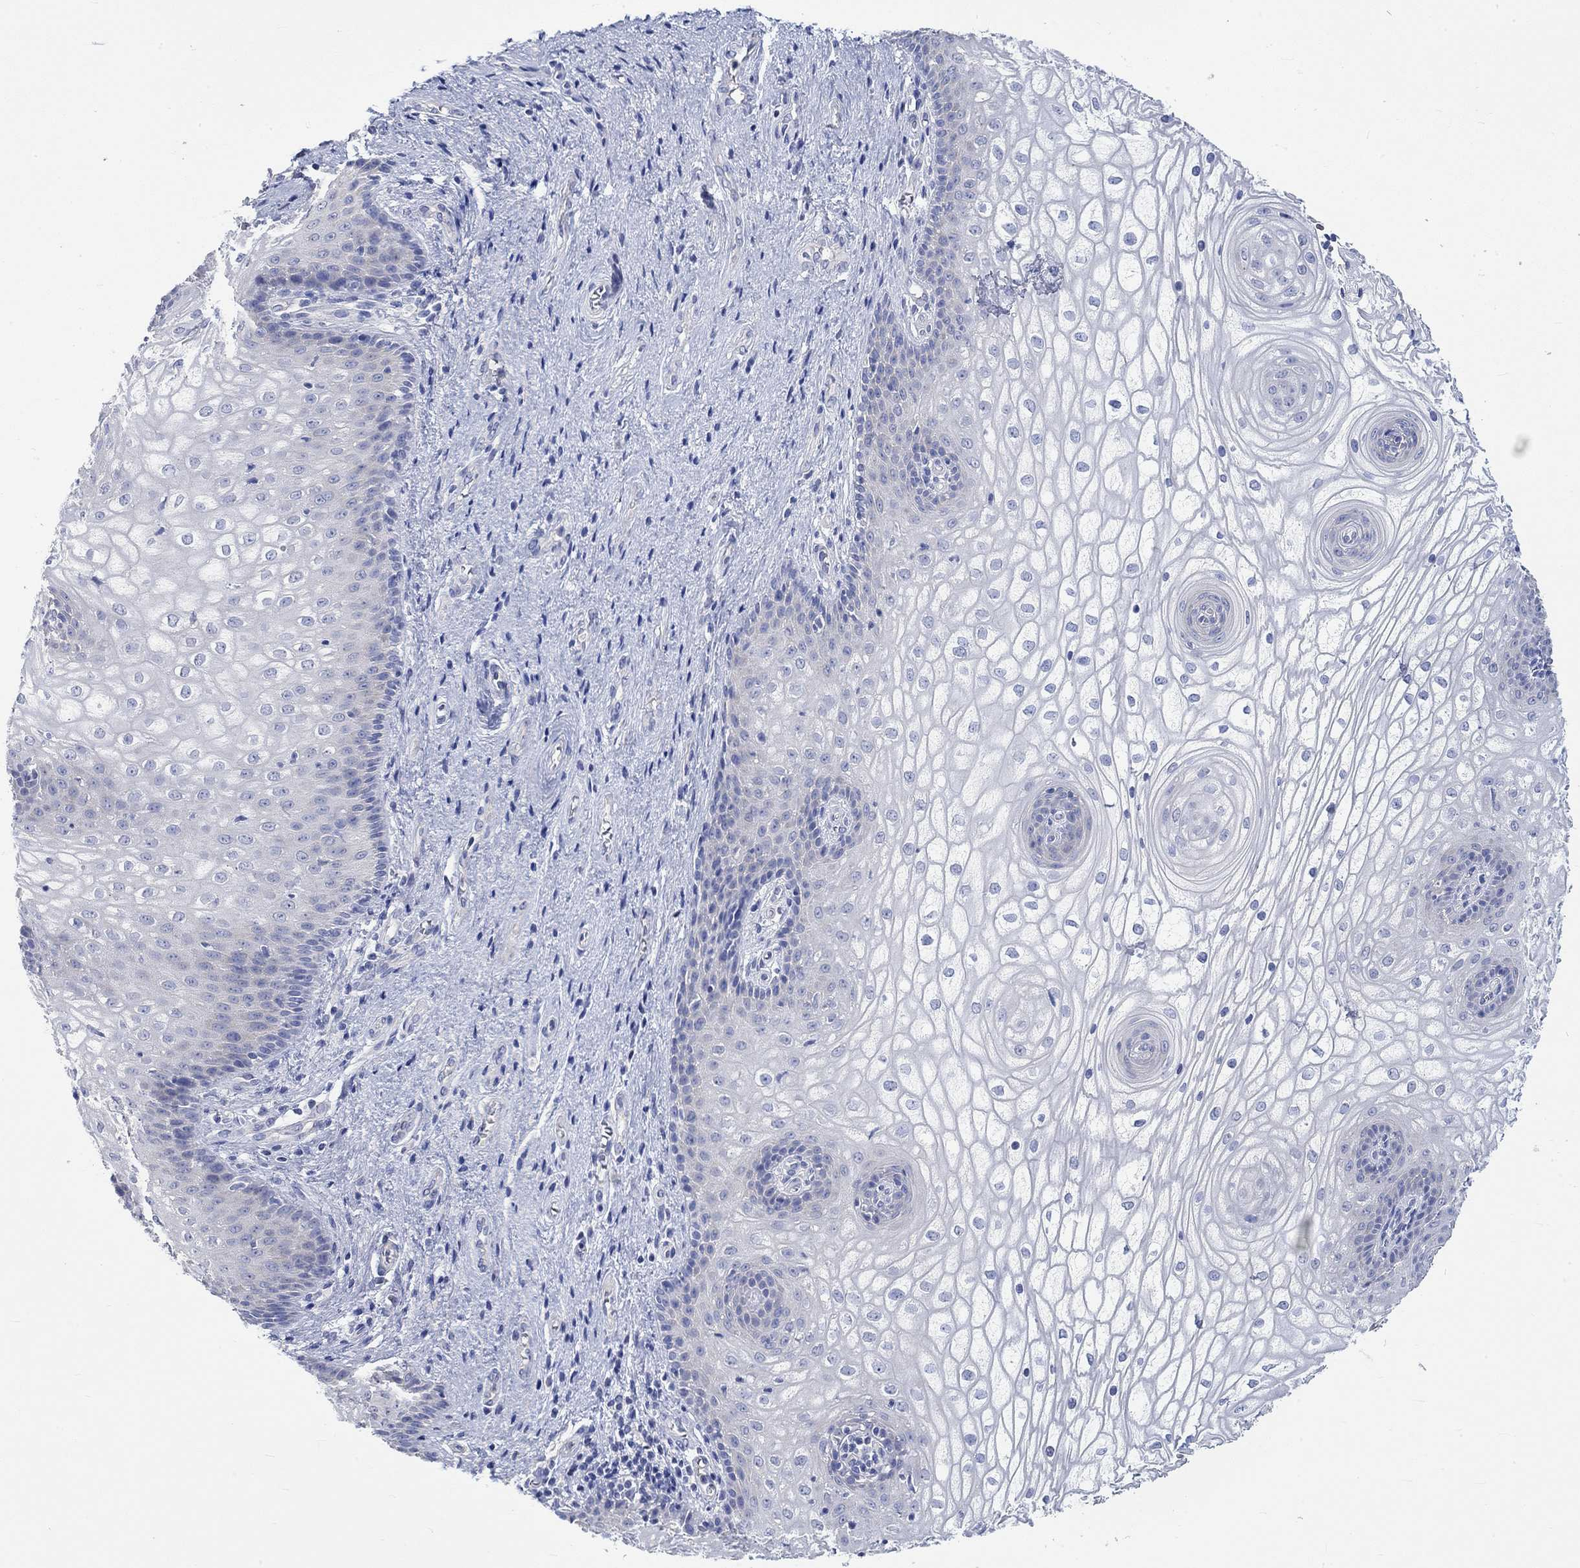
{"staining": {"intensity": "negative", "quantity": "none", "location": "none"}, "tissue": "vagina", "cell_type": "Squamous epithelial cells", "image_type": "normal", "snomed": [{"axis": "morphology", "description": "Normal tissue, NOS"}, {"axis": "topography", "description": "Vagina"}], "caption": "Vagina stained for a protein using IHC exhibits no expression squamous epithelial cells.", "gene": "KCNA1", "patient": {"sex": "female", "age": 34}}